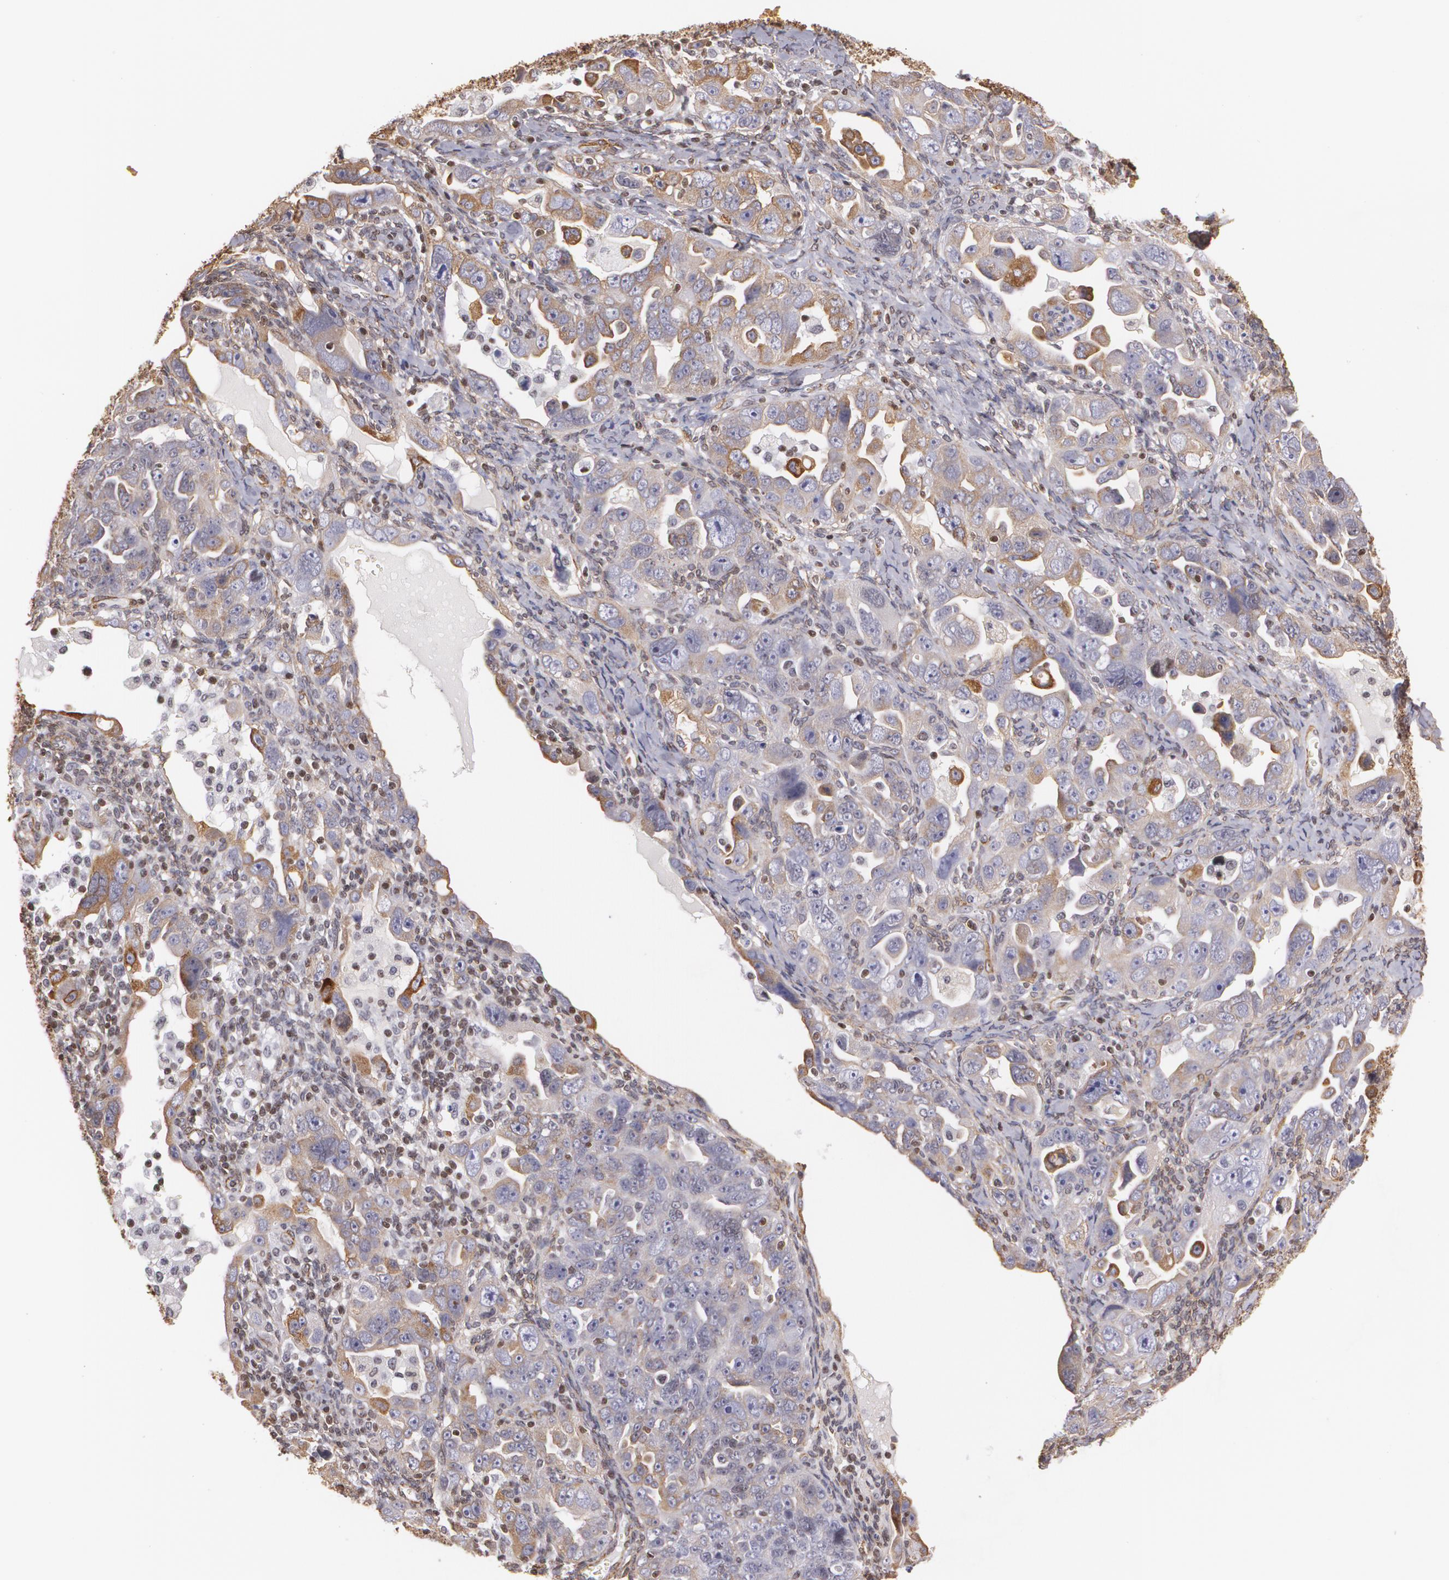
{"staining": {"intensity": "moderate", "quantity": ">75%", "location": "cytoplasmic/membranous"}, "tissue": "ovarian cancer", "cell_type": "Tumor cells", "image_type": "cancer", "snomed": [{"axis": "morphology", "description": "Cystadenocarcinoma, serous, NOS"}, {"axis": "topography", "description": "Ovary"}], "caption": "Human ovarian cancer (serous cystadenocarcinoma) stained for a protein (brown) reveals moderate cytoplasmic/membranous positive staining in about >75% of tumor cells.", "gene": "VAMP1", "patient": {"sex": "female", "age": 66}}